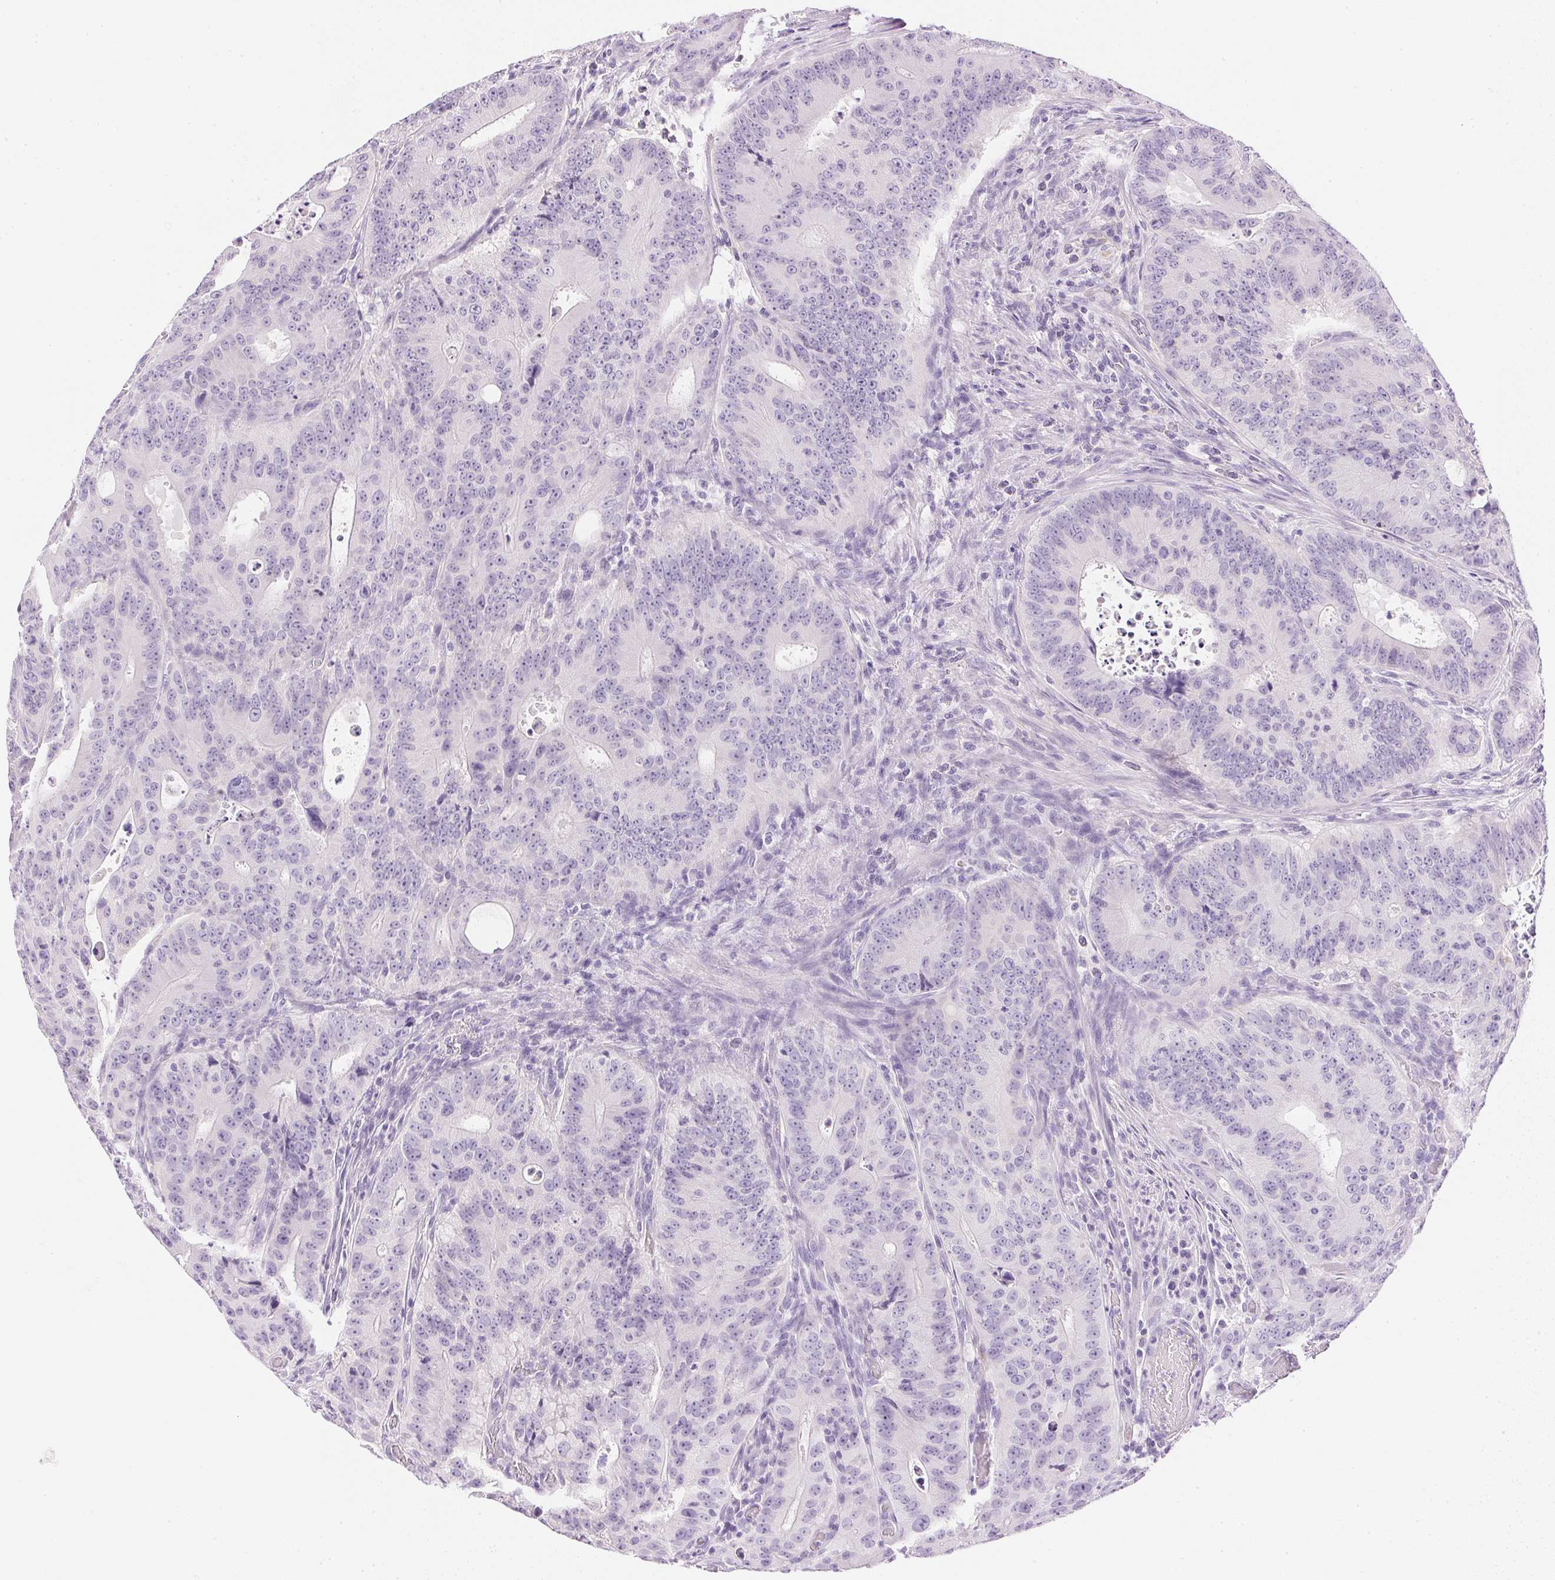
{"staining": {"intensity": "negative", "quantity": "none", "location": "none"}, "tissue": "colorectal cancer", "cell_type": "Tumor cells", "image_type": "cancer", "snomed": [{"axis": "morphology", "description": "Adenocarcinoma, NOS"}, {"axis": "topography", "description": "Colon"}], "caption": "Human adenocarcinoma (colorectal) stained for a protein using immunohistochemistry (IHC) displays no expression in tumor cells.", "gene": "ATP6V1G3", "patient": {"sex": "male", "age": 62}}